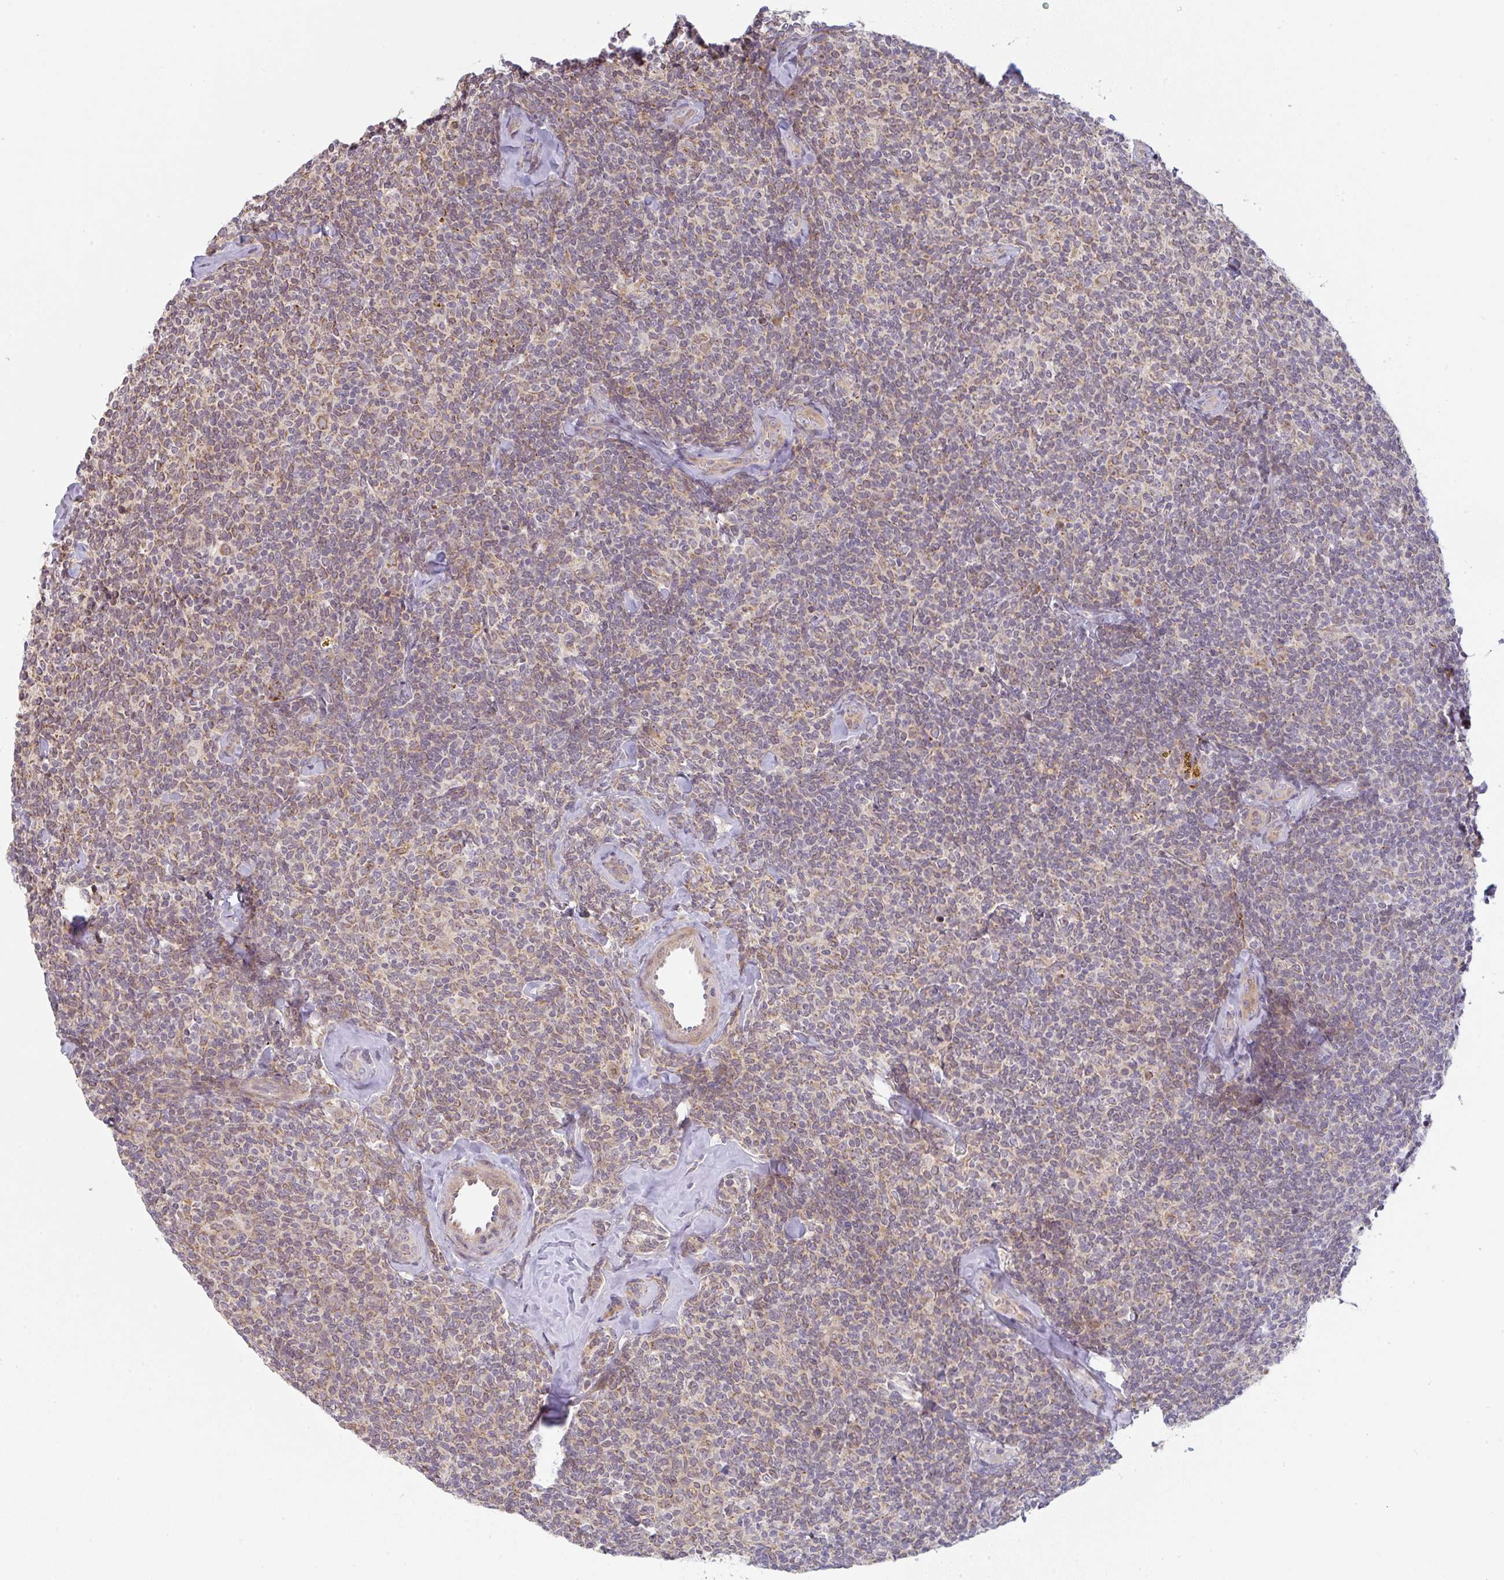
{"staining": {"intensity": "weak", "quantity": "25%-75%", "location": "cytoplasmic/membranous"}, "tissue": "lymphoma", "cell_type": "Tumor cells", "image_type": "cancer", "snomed": [{"axis": "morphology", "description": "Malignant lymphoma, non-Hodgkin's type, Low grade"}, {"axis": "topography", "description": "Lymph node"}], "caption": "DAB (3,3'-diaminobenzidine) immunohistochemical staining of lymphoma reveals weak cytoplasmic/membranous protein staining in about 25%-75% of tumor cells.", "gene": "MOB1A", "patient": {"sex": "female", "age": 56}}